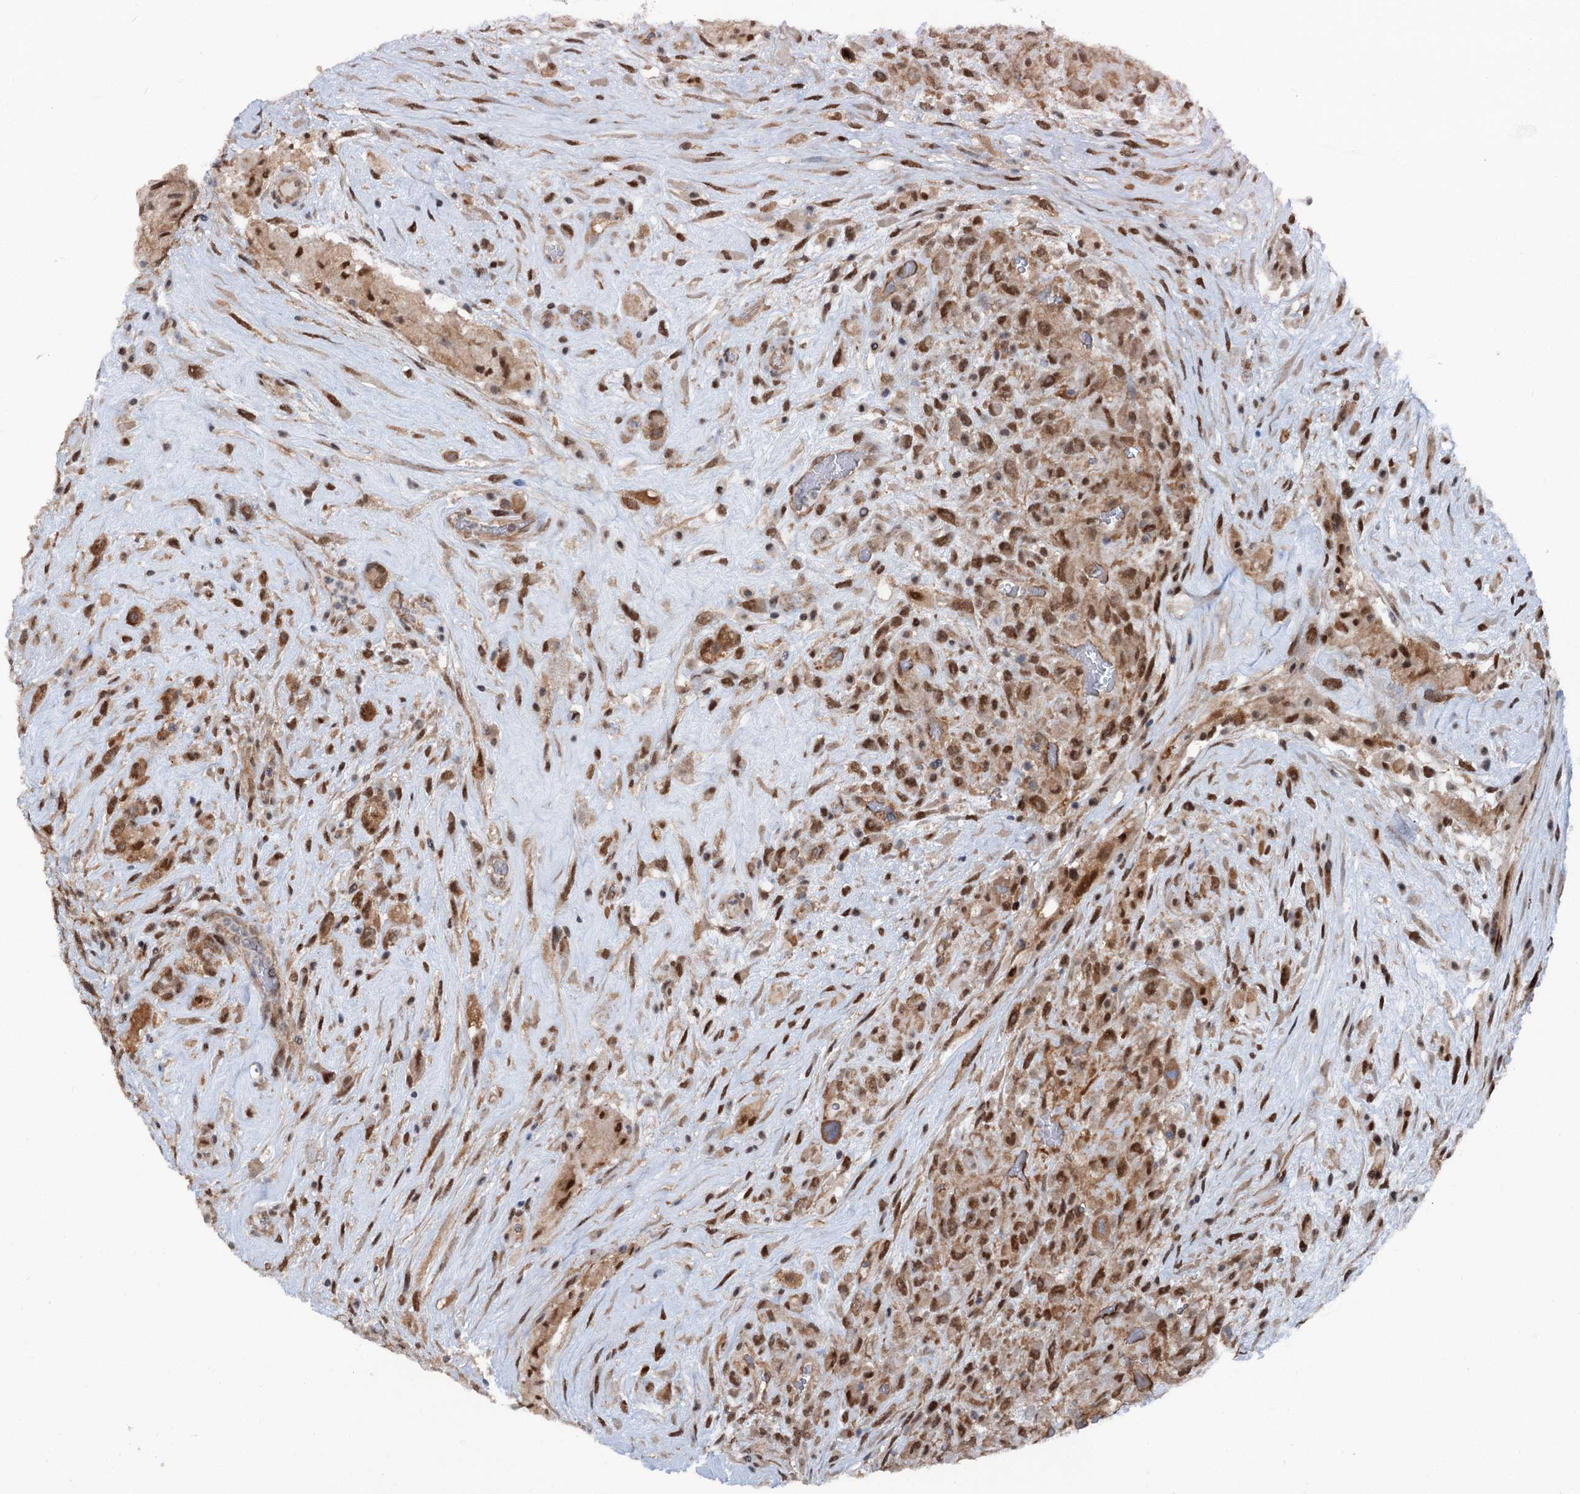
{"staining": {"intensity": "moderate", "quantity": ">75%", "location": "cytoplasmic/membranous,nuclear"}, "tissue": "glioma", "cell_type": "Tumor cells", "image_type": "cancer", "snomed": [{"axis": "morphology", "description": "Glioma, malignant, High grade"}, {"axis": "topography", "description": "Brain"}], "caption": "Protein staining shows moderate cytoplasmic/membranous and nuclear staining in approximately >75% of tumor cells in glioma.", "gene": "PSMD13", "patient": {"sex": "male", "age": 61}}